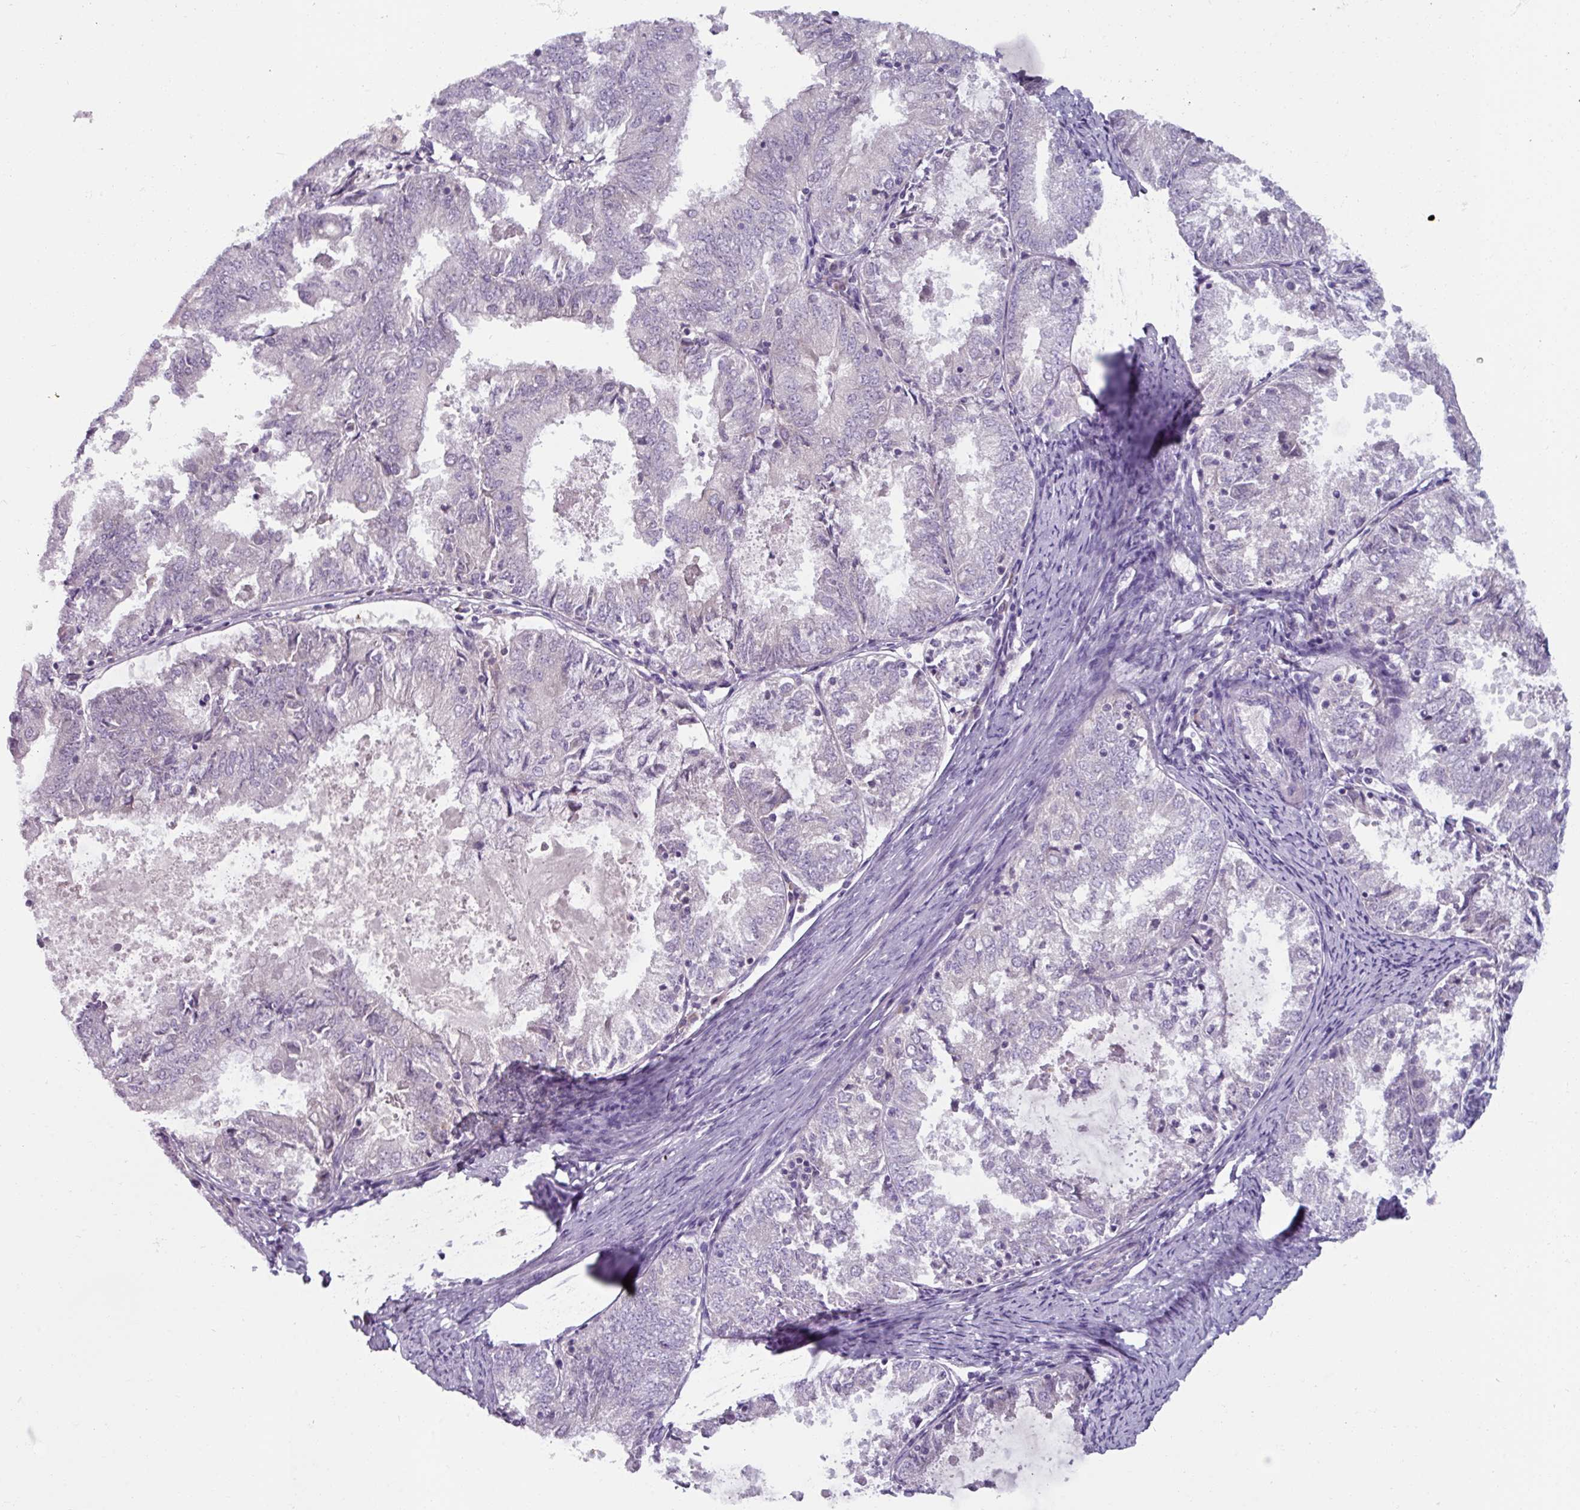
{"staining": {"intensity": "negative", "quantity": "none", "location": "none"}, "tissue": "endometrial cancer", "cell_type": "Tumor cells", "image_type": "cancer", "snomed": [{"axis": "morphology", "description": "Adenocarcinoma, NOS"}, {"axis": "topography", "description": "Endometrium"}], "caption": "This is an IHC image of endometrial adenocarcinoma. There is no expression in tumor cells.", "gene": "SMIM11", "patient": {"sex": "female", "age": 57}}